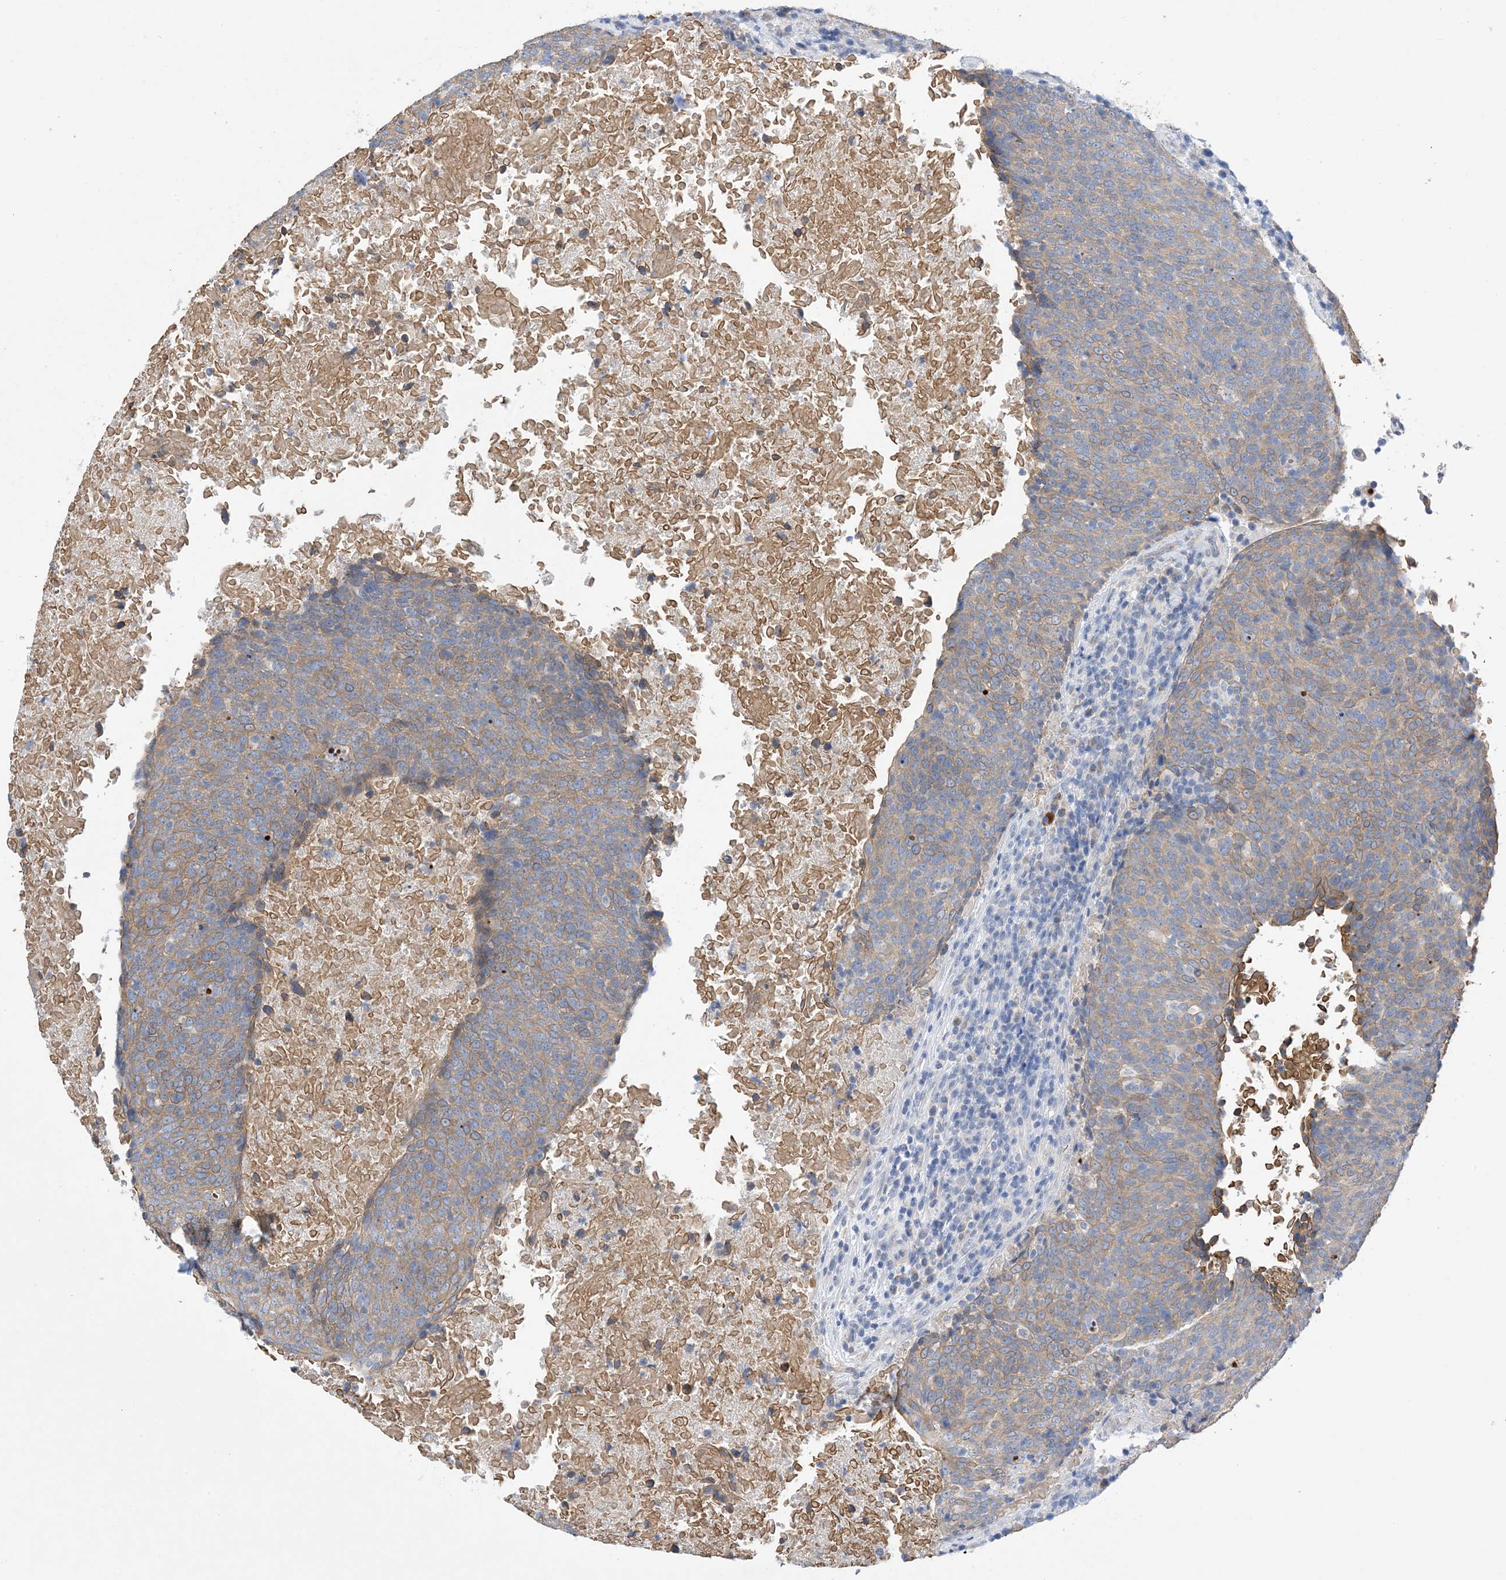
{"staining": {"intensity": "weak", "quantity": ">75%", "location": "cytoplasmic/membranous"}, "tissue": "head and neck cancer", "cell_type": "Tumor cells", "image_type": "cancer", "snomed": [{"axis": "morphology", "description": "Squamous cell carcinoma, NOS"}, {"axis": "morphology", "description": "Squamous cell carcinoma, metastatic, NOS"}, {"axis": "topography", "description": "Lymph node"}, {"axis": "topography", "description": "Head-Neck"}], "caption": "Brown immunohistochemical staining in head and neck cancer (metastatic squamous cell carcinoma) displays weak cytoplasmic/membranous staining in approximately >75% of tumor cells.", "gene": "PLK4", "patient": {"sex": "male", "age": 62}}